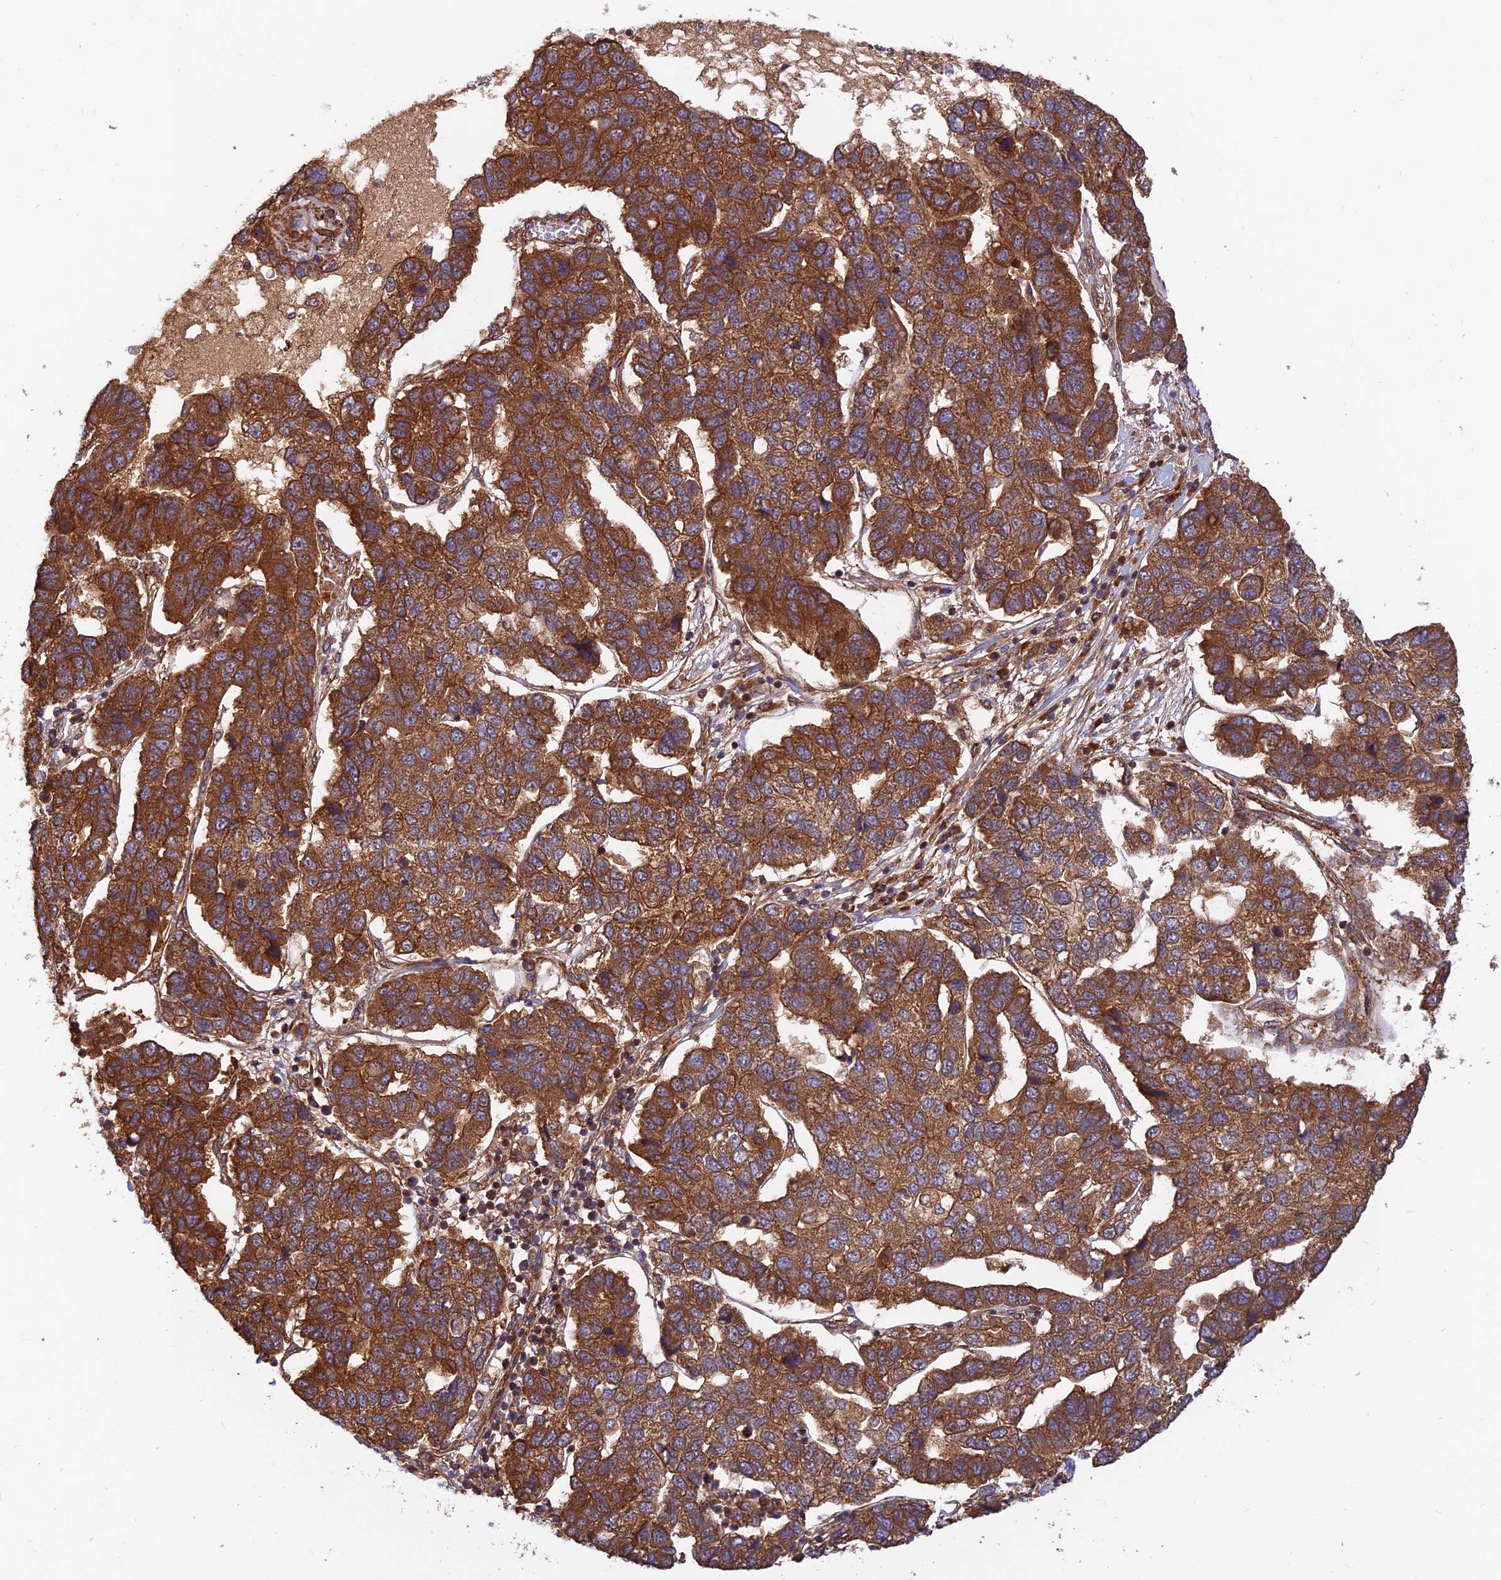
{"staining": {"intensity": "strong", "quantity": ">75%", "location": "cytoplasmic/membranous"}, "tissue": "pancreatic cancer", "cell_type": "Tumor cells", "image_type": "cancer", "snomed": [{"axis": "morphology", "description": "Adenocarcinoma, NOS"}, {"axis": "topography", "description": "Pancreas"}], "caption": "Strong cytoplasmic/membranous staining for a protein is appreciated in approximately >75% of tumor cells of pancreatic adenocarcinoma using IHC.", "gene": "RELCH", "patient": {"sex": "female", "age": 61}}